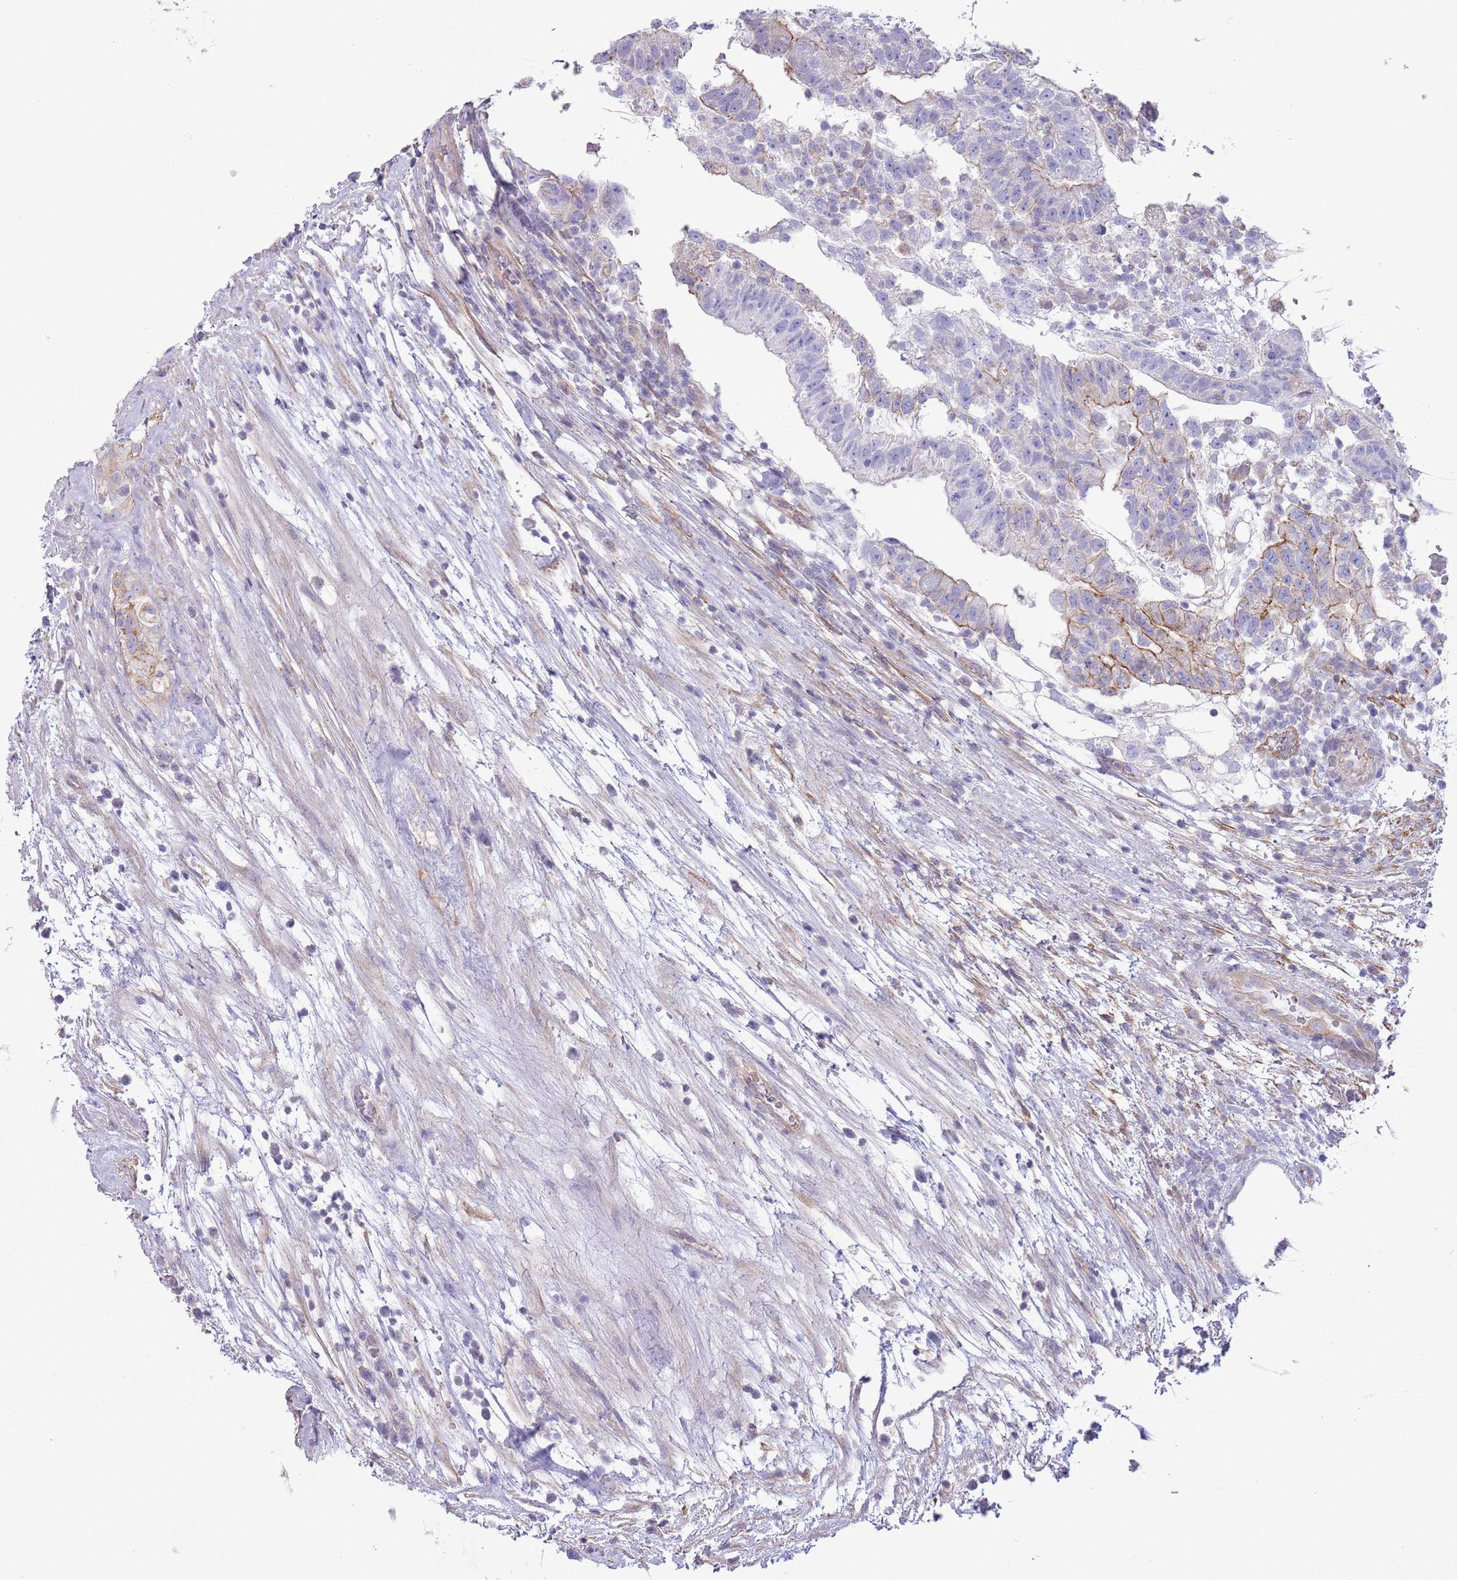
{"staining": {"intensity": "moderate", "quantity": "<25%", "location": "cytoplasmic/membranous"}, "tissue": "testis cancer", "cell_type": "Tumor cells", "image_type": "cancer", "snomed": [{"axis": "morphology", "description": "Normal tissue, NOS"}, {"axis": "morphology", "description": "Carcinoma, Embryonal, NOS"}, {"axis": "topography", "description": "Testis"}], "caption": "Moderate cytoplasmic/membranous protein staining is appreciated in about <25% of tumor cells in testis cancer (embryonal carcinoma).", "gene": "RBP3", "patient": {"sex": "male", "age": 32}}